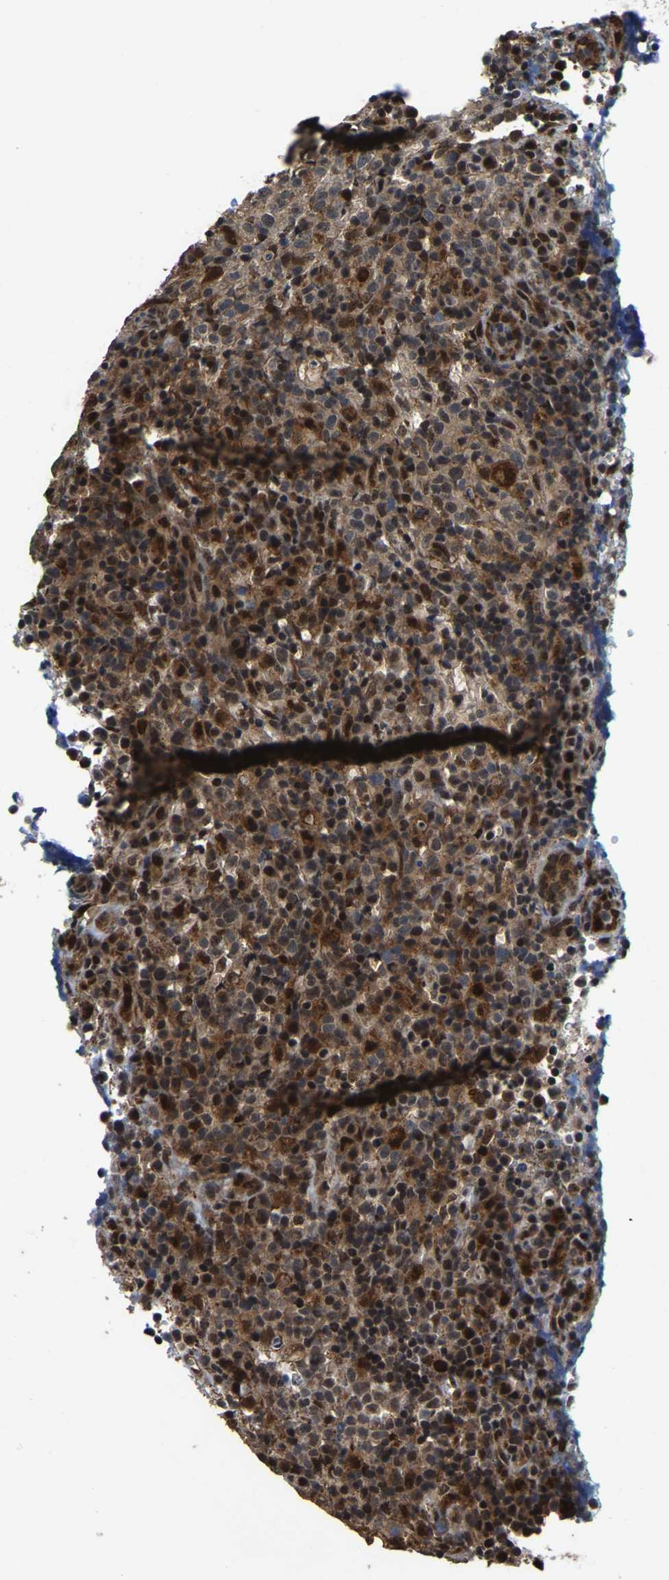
{"staining": {"intensity": "strong", "quantity": ">75%", "location": "cytoplasmic/membranous,nuclear"}, "tissue": "lymphoma", "cell_type": "Tumor cells", "image_type": "cancer", "snomed": [{"axis": "morphology", "description": "Malignant lymphoma, non-Hodgkin's type, High grade"}, {"axis": "topography", "description": "Lymph node"}], "caption": "Strong cytoplasmic/membranous and nuclear expression for a protein is appreciated in about >75% of tumor cells of lymphoma using IHC.", "gene": "CIAO1", "patient": {"sex": "female", "age": 76}}